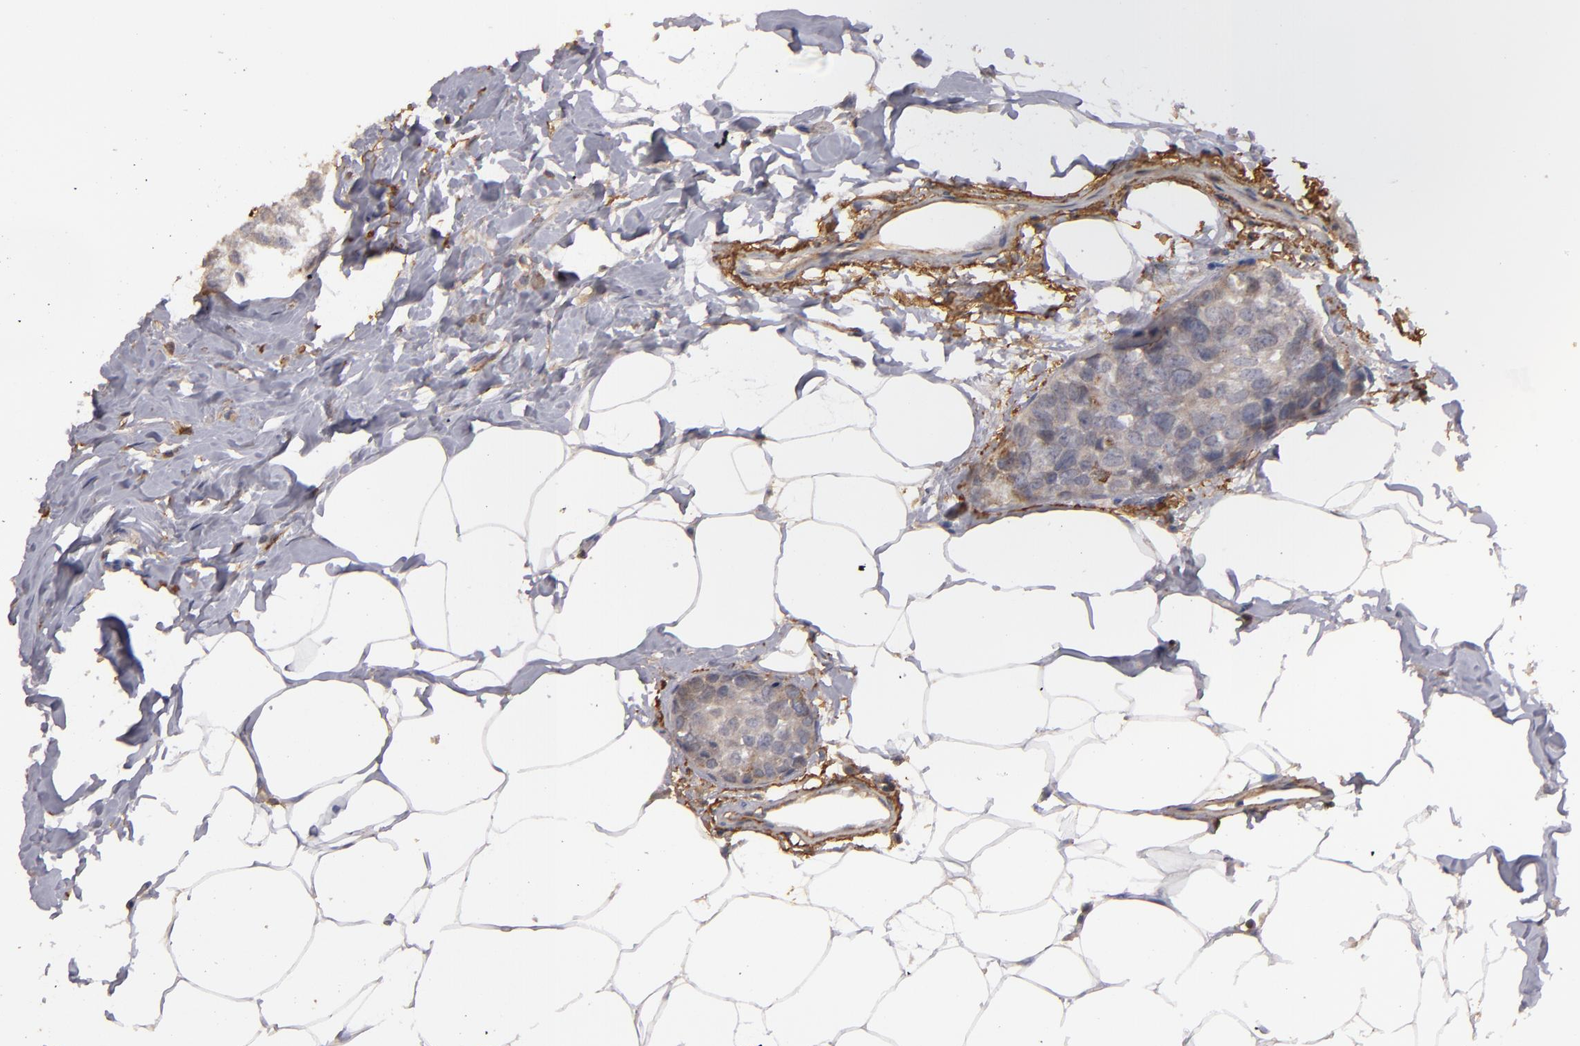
{"staining": {"intensity": "negative", "quantity": "none", "location": "none"}, "tissue": "breast cancer", "cell_type": "Tumor cells", "image_type": "cancer", "snomed": [{"axis": "morphology", "description": "Normal tissue, NOS"}, {"axis": "morphology", "description": "Duct carcinoma"}, {"axis": "topography", "description": "Breast"}], "caption": "Immunohistochemical staining of human invasive ductal carcinoma (breast) demonstrates no significant expression in tumor cells. (DAB (3,3'-diaminobenzidine) immunohistochemistry (IHC), high magnification).", "gene": "MBL2", "patient": {"sex": "female", "age": 50}}